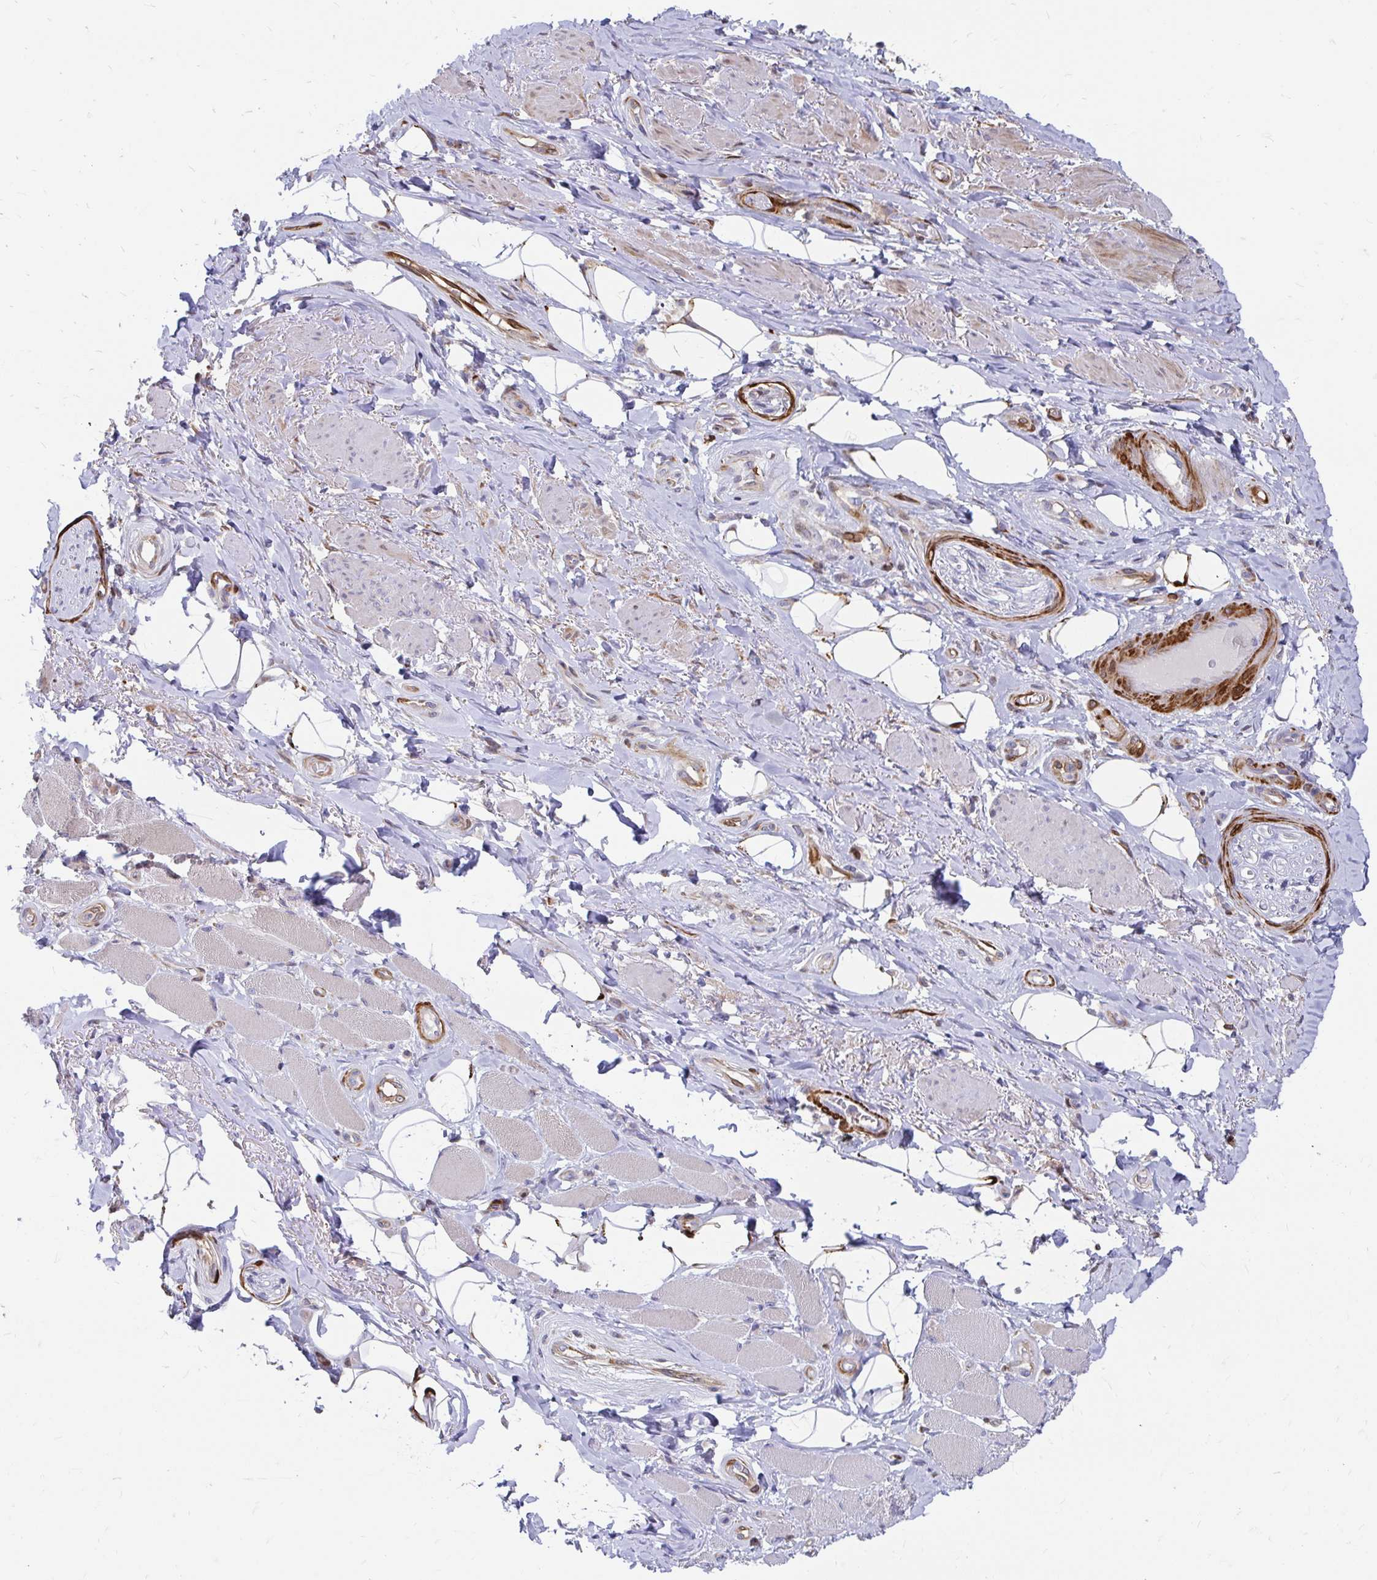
{"staining": {"intensity": "weak", "quantity": ">75%", "location": "cytoplasmic/membranous"}, "tissue": "adipose tissue", "cell_type": "Adipocytes", "image_type": "normal", "snomed": [{"axis": "morphology", "description": "Normal tissue, NOS"}, {"axis": "topography", "description": "Anal"}, {"axis": "topography", "description": "Peripheral nerve tissue"}], "caption": "Immunohistochemical staining of unremarkable human adipose tissue demonstrates >75% levels of weak cytoplasmic/membranous protein staining in approximately >75% of adipocytes.", "gene": "CDKL1", "patient": {"sex": "male", "age": 53}}